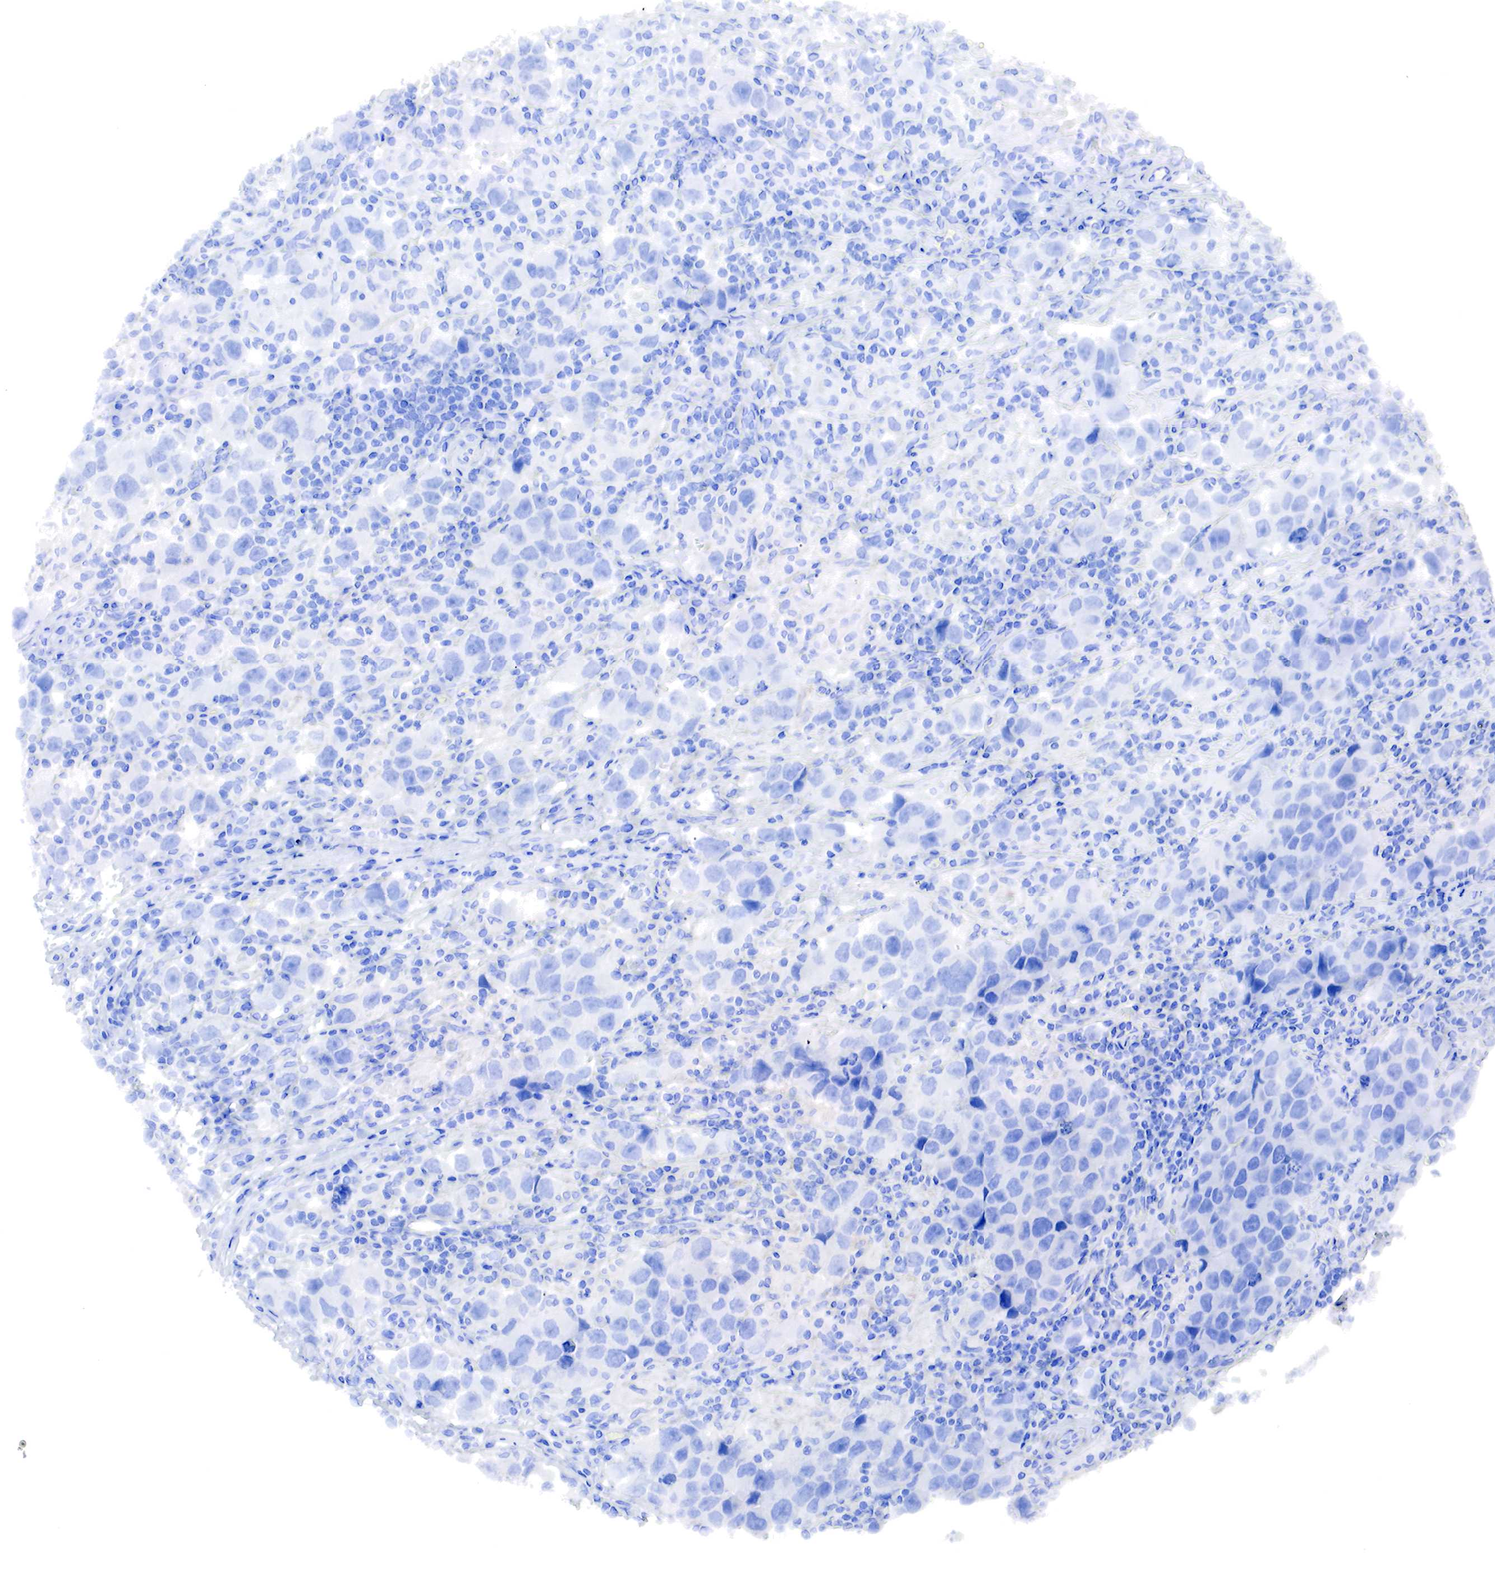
{"staining": {"intensity": "negative", "quantity": "none", "location": "none"}, "tissue": "testis cancer", "cell_type": "Tumor cells", "image_type": "cancer", "snomed": [{"axis": "morphology", "description": "Carcinoma, Embryonal, NOS"}, {"axis": "topography", "description": "Testis"}], "caption": "The photomicrograph reveals no staining of tumor cells in testis embryonal carcinoma.", "gene": "RDX", "patient": {"sex": "male", "age": 21}}